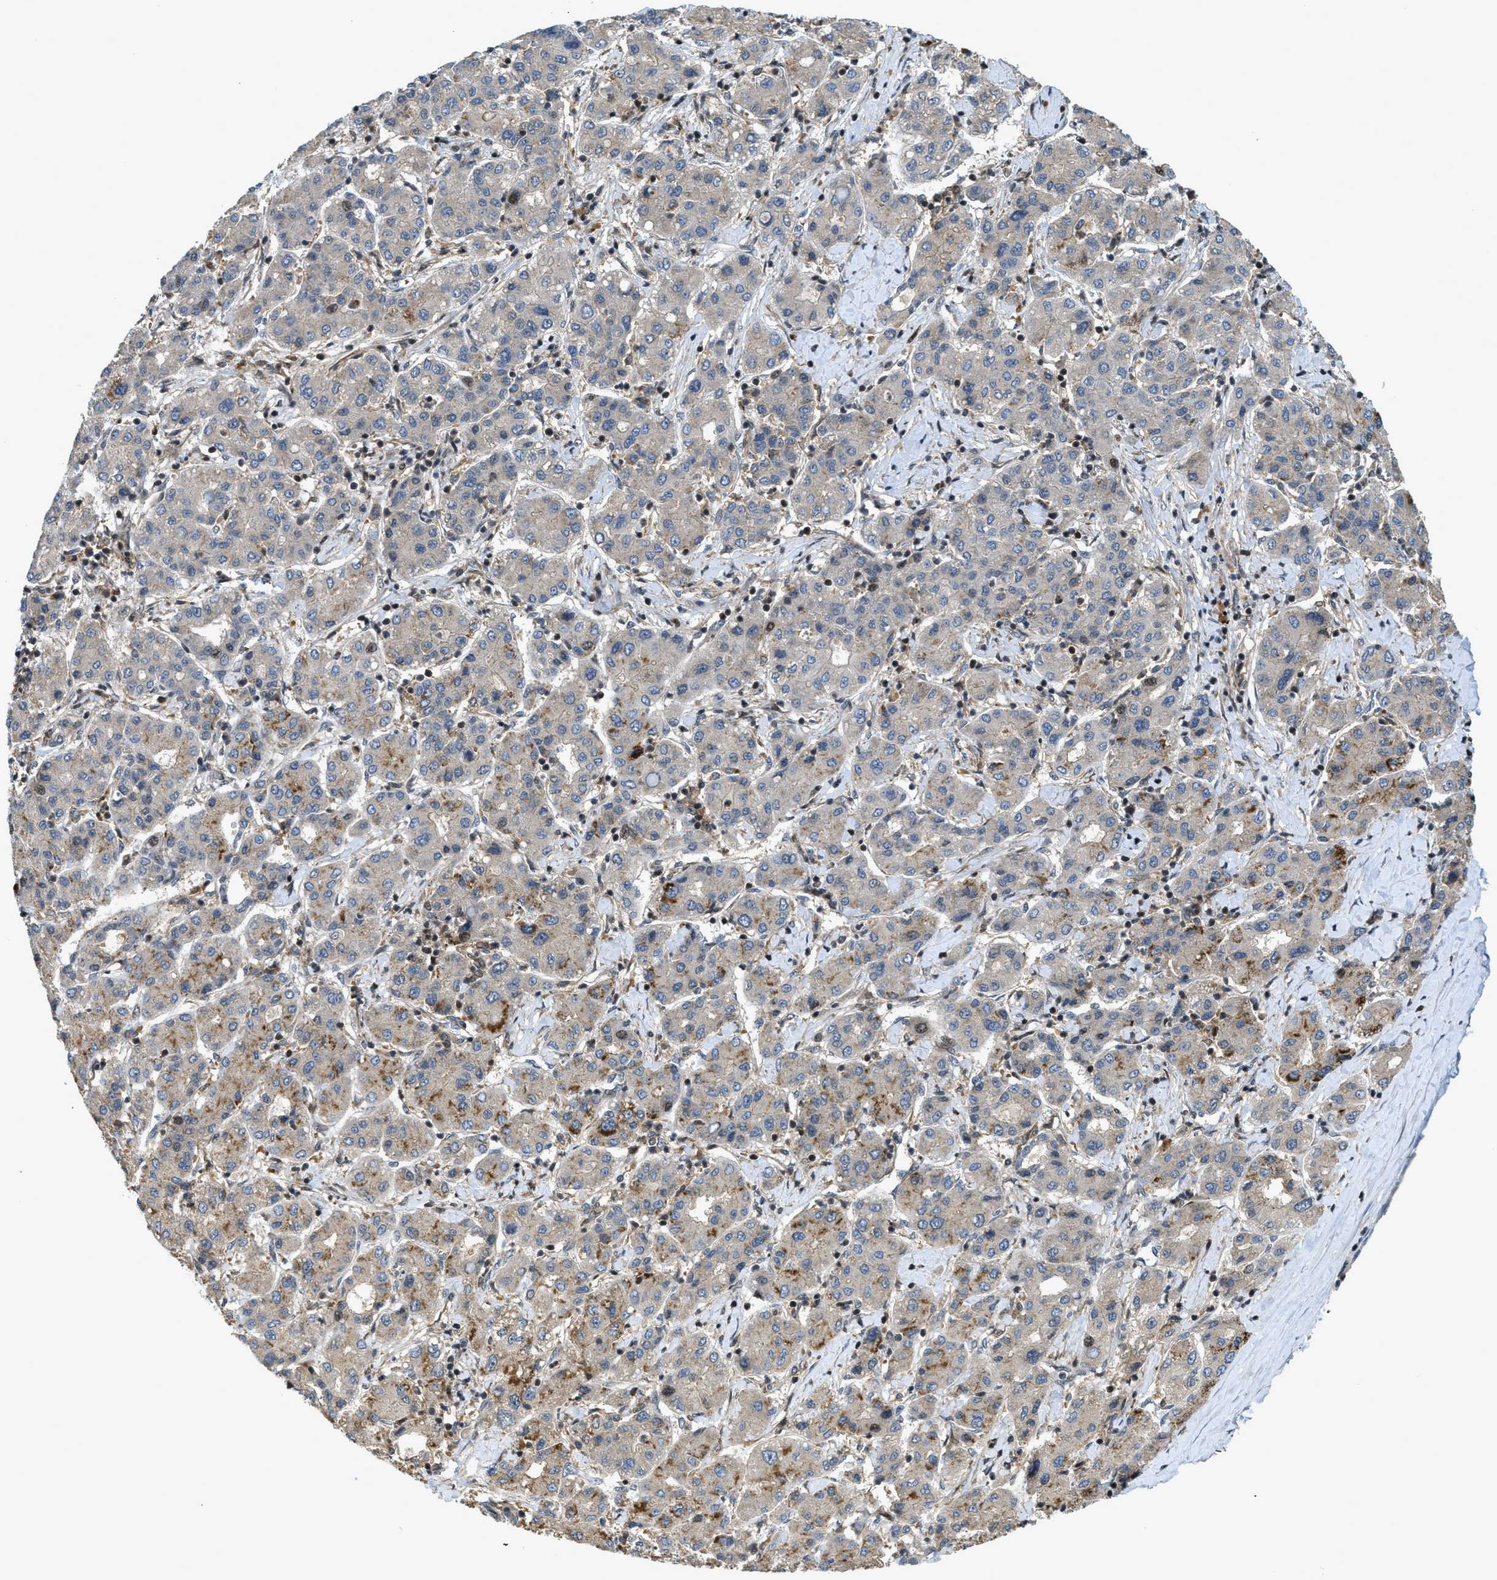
{"staining": {"intensity": "weak", "quantity": "25%-75%", "location": "cytoplasmic/membranous"}, "tissue": "liver cancer", "cell_type": "Tumor cells", "image_type": "cancer", "snomed": [{"axis": "morphology", "description": "Carcinoma, Hepatocellular, NOS"}, {"axis": "topography", "description": "Liver"}], "caption": "Hepatocellular carcinoma (liver) tissue exhibits weak cytoplasmic/membranous expression in approximately 25%-75% of tumor cells (Stains: DAB in brown, nuclei in blue, Microscopy: brightfield microscopy at high magnification).", "gene": "DNAJC28", "patient": {"sex": "male", "age": 65}}